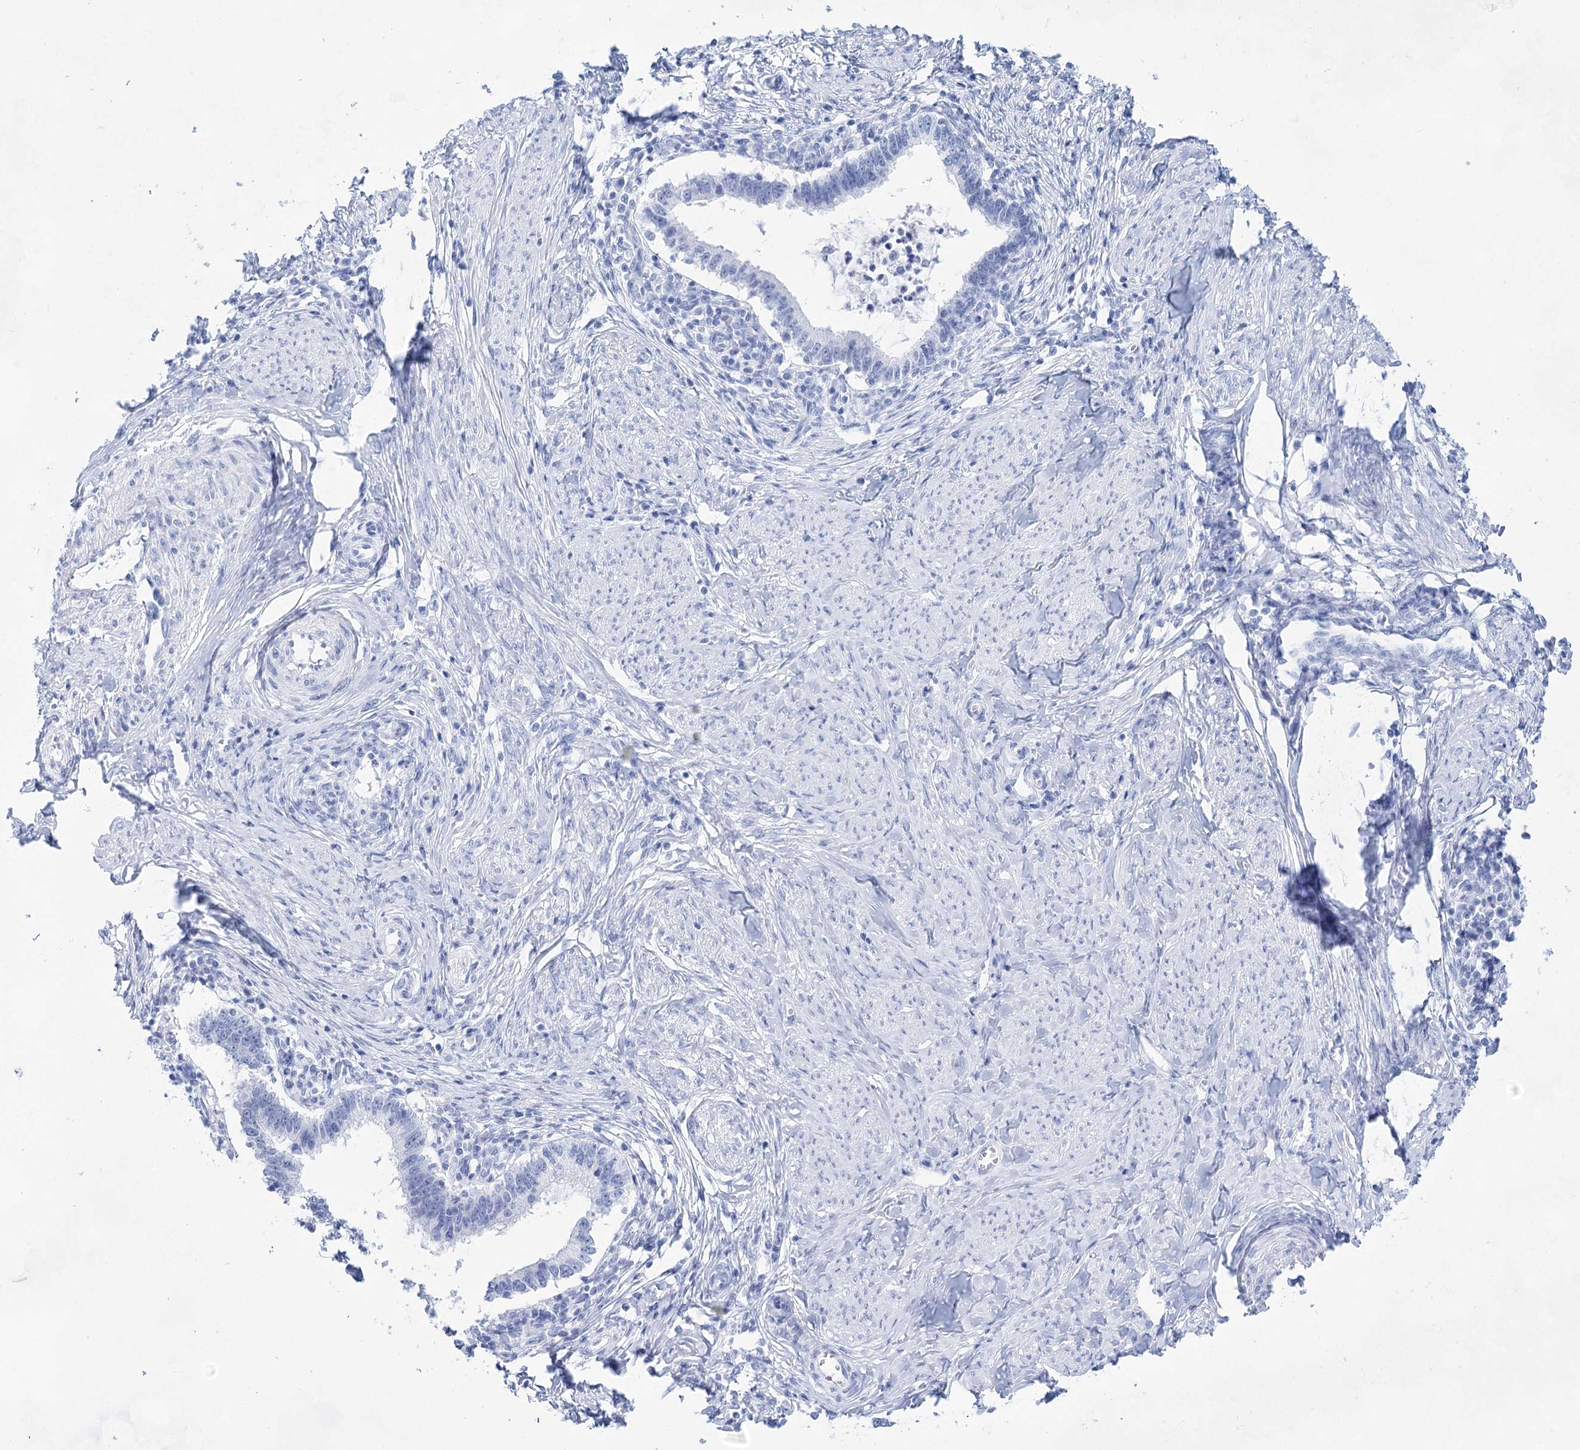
{"staining": {"intensity": "negative", "quantity": "none", "location": "none"}, "tissue": "cervical cancer", "cell_type": "Tumor cells", "image_type": "cancer", "snomed": [{"axis": "morphology", "description": "Adenocarcinoma, NOS"}, {"axis": "topography", "description": "Cervix"}], "caption": "An image of human cervical adenocarcinoma is negative for staining in tumor cells.", "gene": "LALBA", "patient": {"sex": "female", "age": 36}}